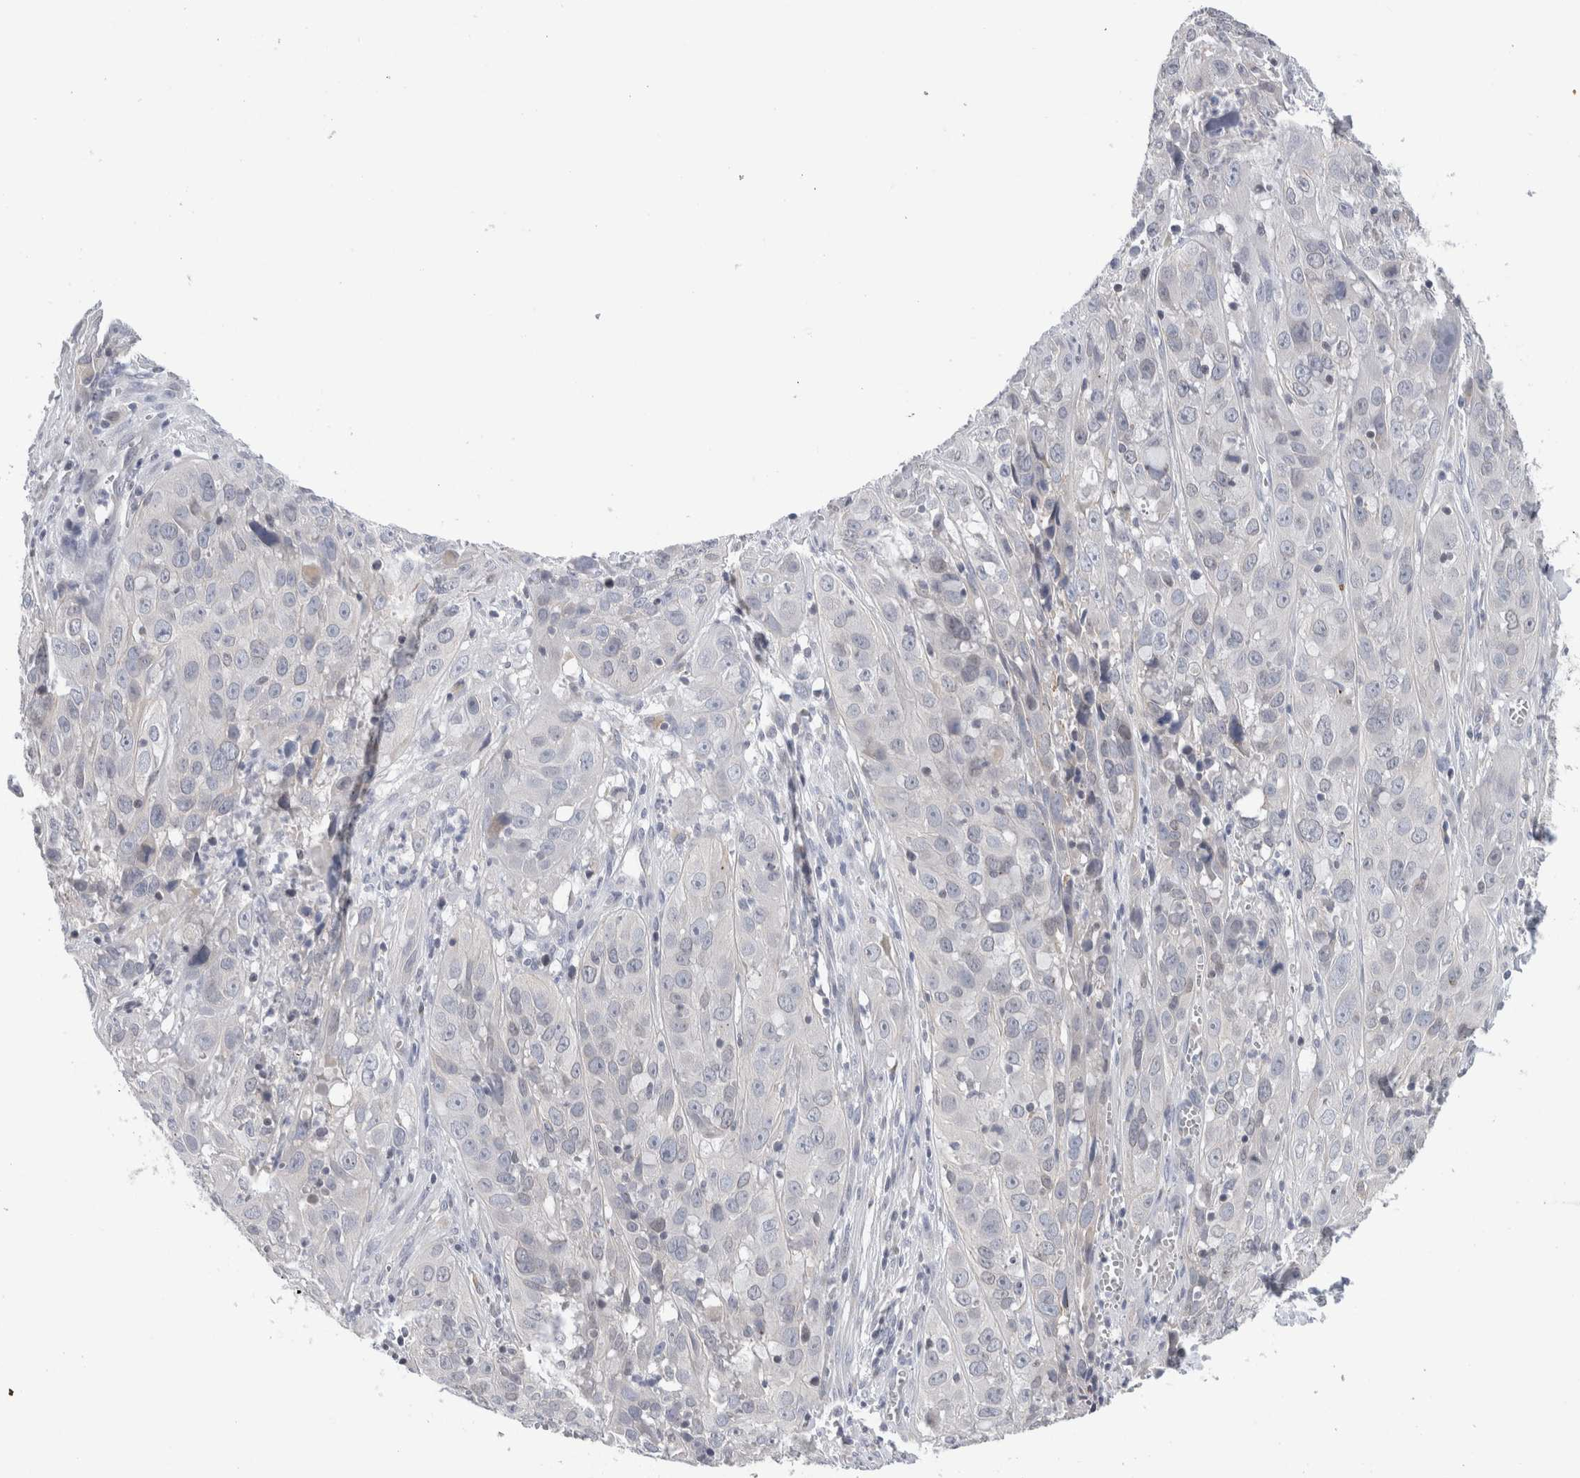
{"staining": {"intensity": "negative", "quantity": "none", "location": "none"}, "tissue": "cervical cancer", "cell_type": "Tumor cells", "image_type": "cancer", "snomed": [{"axis": "morphology", "description": "Squamous cell carcinoma, NOS"}, {"axis": "topography", "description": "Cervix"}], "caption": "High magnification brightfield microscopy of cervical cancer stained with DAB (brown) and counterstained with hematoxylin (blue): tumor cells show no significant staining. Brightfield microscopy of immunohistochemistry stained with DAB (brown) and hematoxylin (blue), captured at high magnification.", "gene": "SYTL5", "patient": {"sex": "female", "age": 32}}